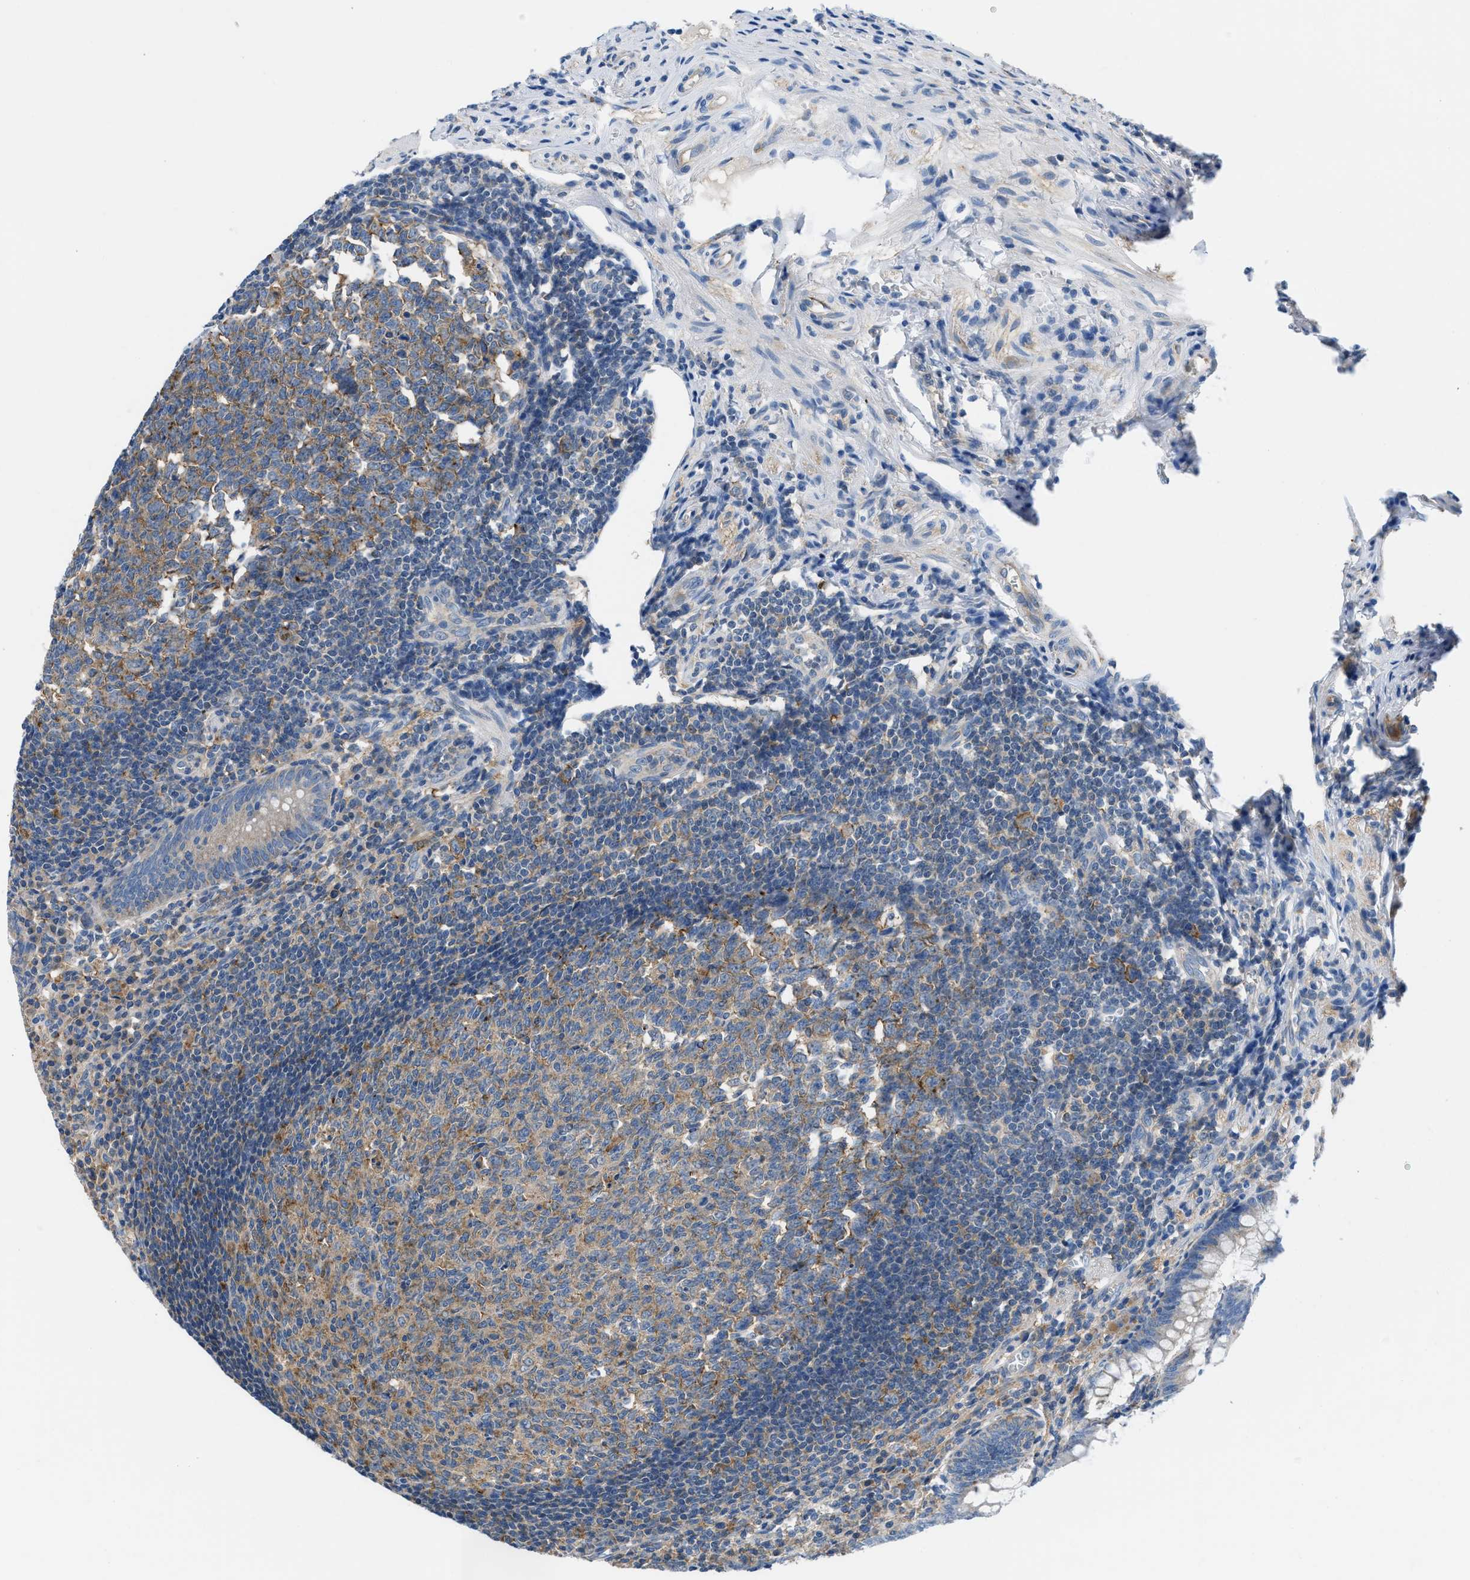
{"staining": {"intensity": "weak", "quantity": ">75%", "location": "cytoplasmic/membranous"}, "tissue": "appendix", "cell_type": "Glandular cells", "image_type": "normal", "snomed": [{"axis": "morphology", "description": "Normal tissue, NOS"}, {"axis": "topography", "description": "Appendix"}], "caption": "A brown stain highlights weak cytoplasmic/membranous staining of a protein in glandular cells of normal human appendix.", "gene": "BNC2", "patient": {"sex": "male", "age": 56}}